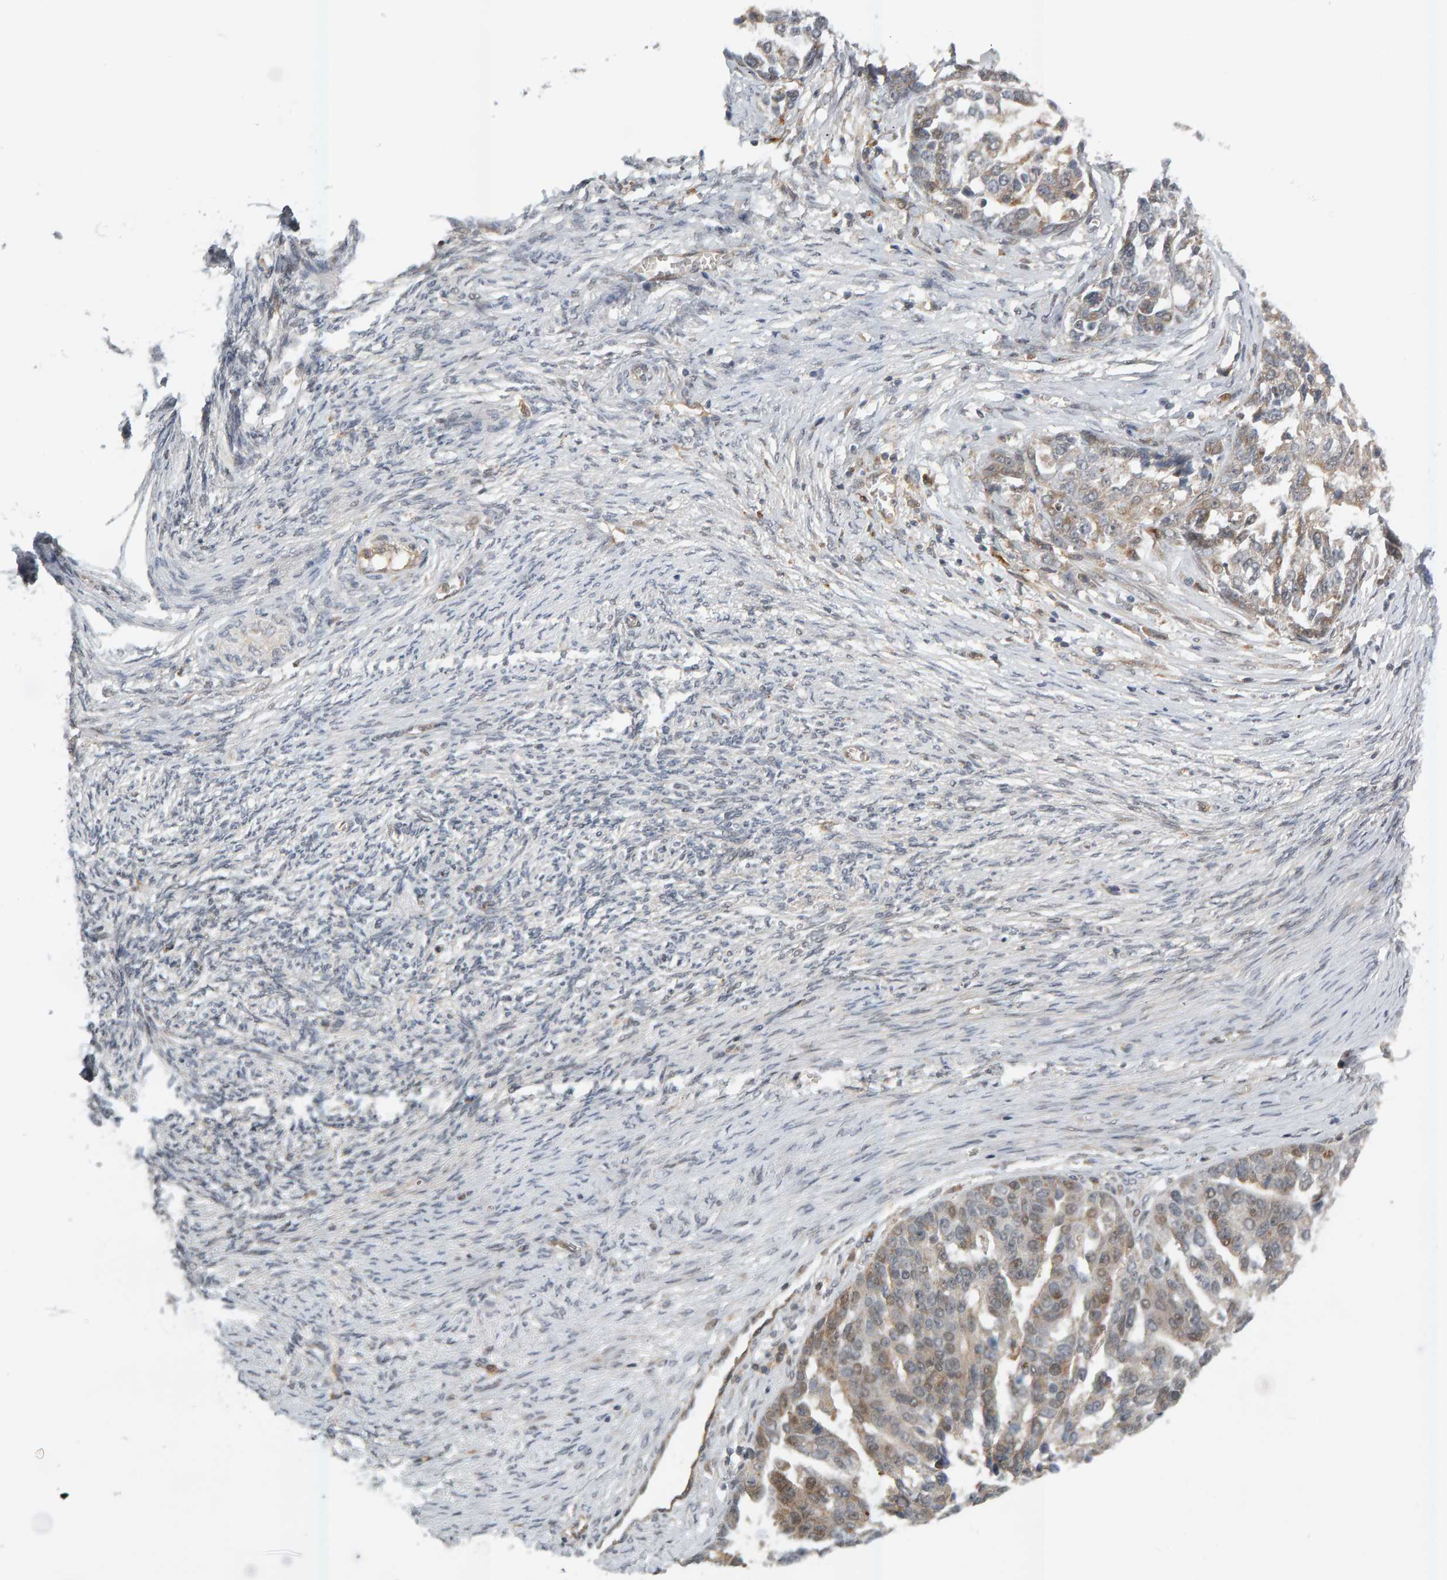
{"staining": {"intensity": "moderate", "quantity": "<25%", "location": "cytoplasmic/membranous"}, "tissue": "ovarian cancer", "cell_type": "Tumor cells", "image_type": "cancer", "snomed": [{"axis": "morphology", "description": "Cystadenocarcinoma, serous, NOS"}, {"axis": "topography", "description": "Ovary"}], "caption": "Protein expression analysis of human ovarian cancer reveals moderate cytoplasmic/membranous staining in about <25% of tumor cells.", "gene": "ZNF160", "patient": {"sex": "female", "age": 44}}